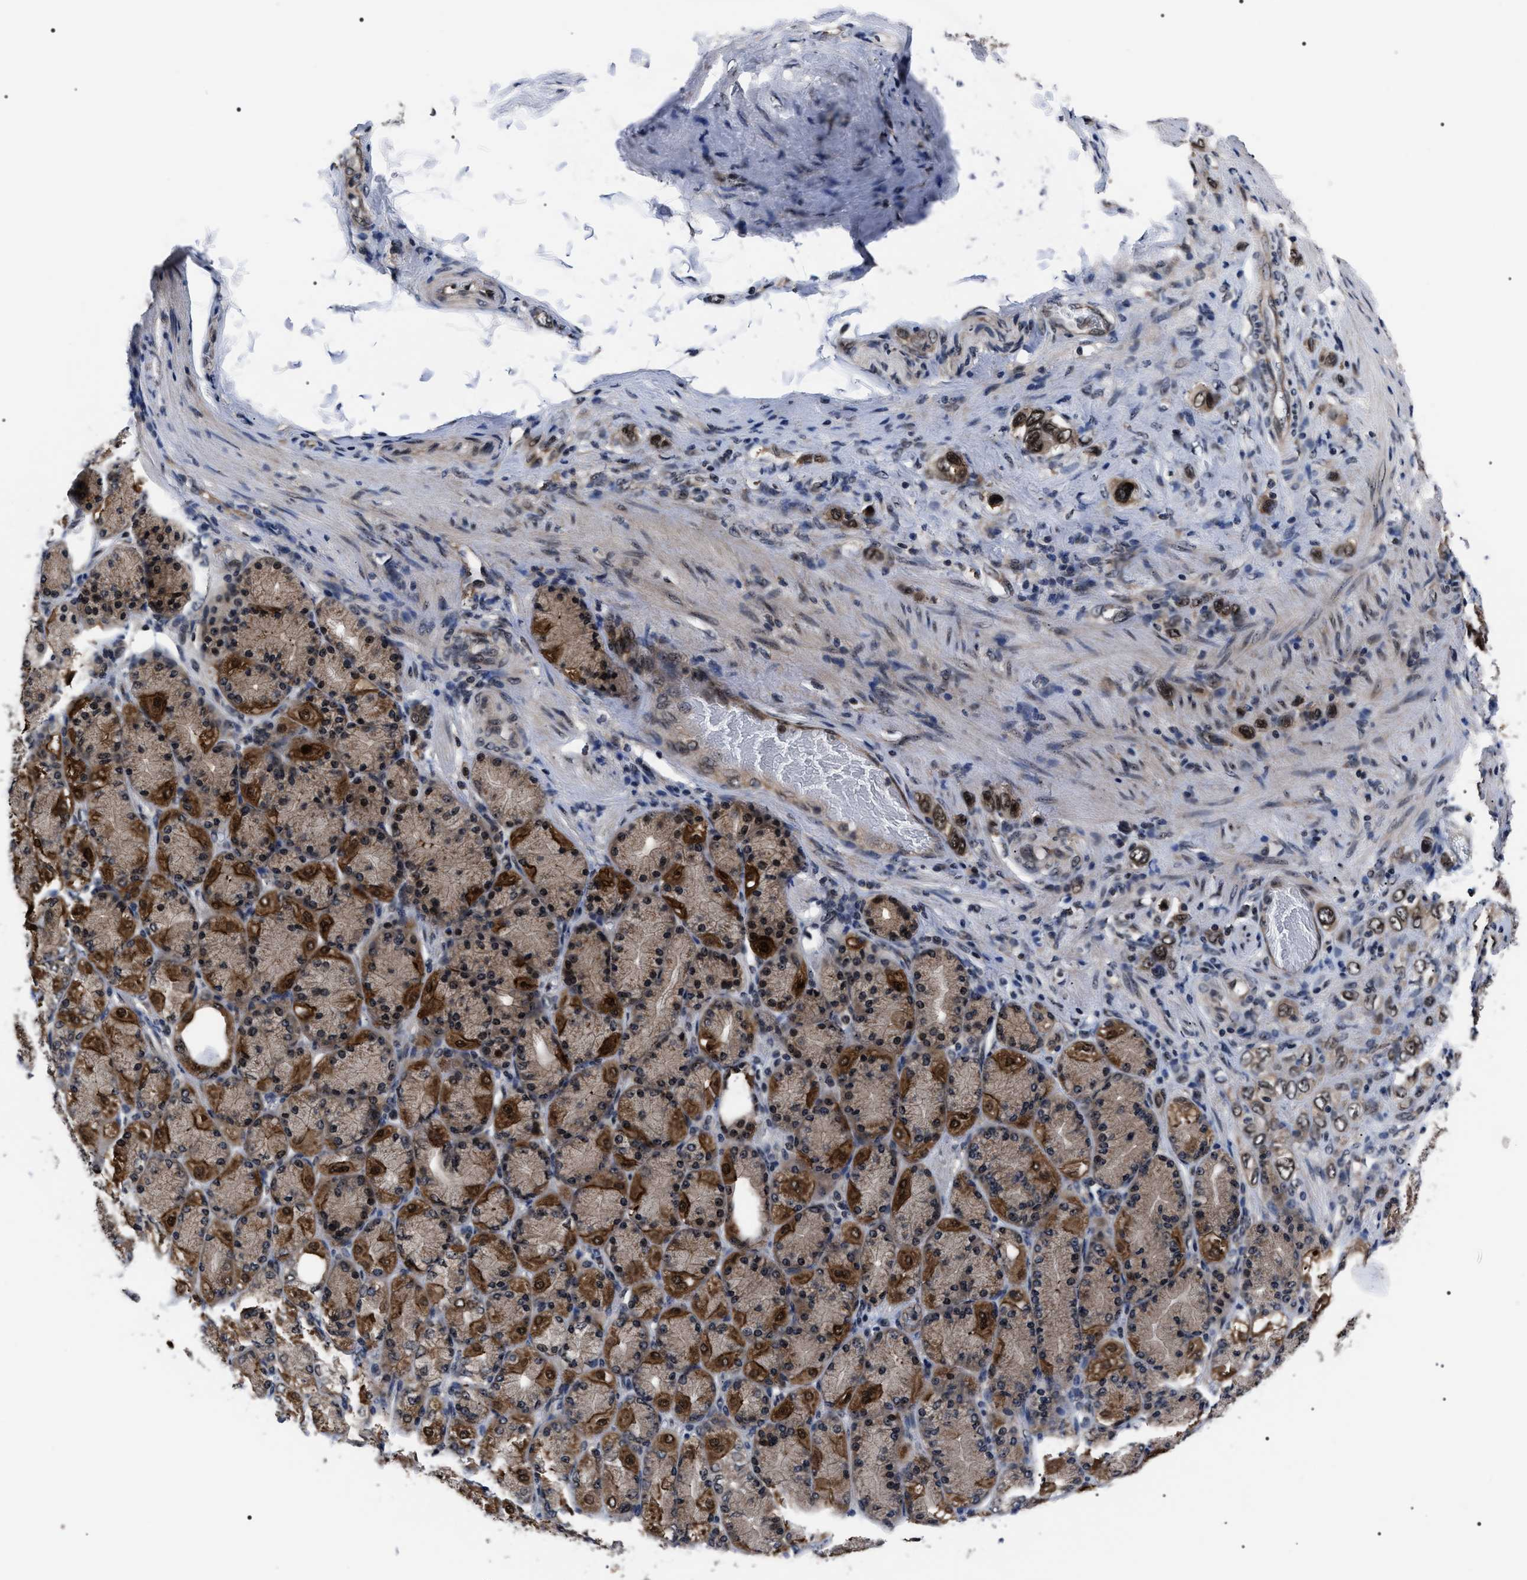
{"staining": {"intensity": "moderate", "quantity": ">75%", "location": "nuclear"}, "tissue": "stomach cancer", "cell_type": "Tumor cells", "image_type": "cancer", "snomed": [{"axis": "morphology", "description": "Normal tissue, NOS"}, {"axis": "morphology", "description": "Adenocarcinoma, NOS"}, {"axis": "morphology", "description": "Adenocarcinoma, High grade"}, {"axis": "topography", "description": "Stomach, upper"}, {"axis": "topography", "description": "Stomach"}], "caption": "Brown immunohistochemical staining in human stomach high-grade adenocarcinoma demonstrates moderate nuclear staining in approximately >75% of tumor cells. (DAB IHC, brown staining for protein, blue staining for nuclei).", "gene": "CSNK2A1", "patient": {"sex": "female", "age": 65}}